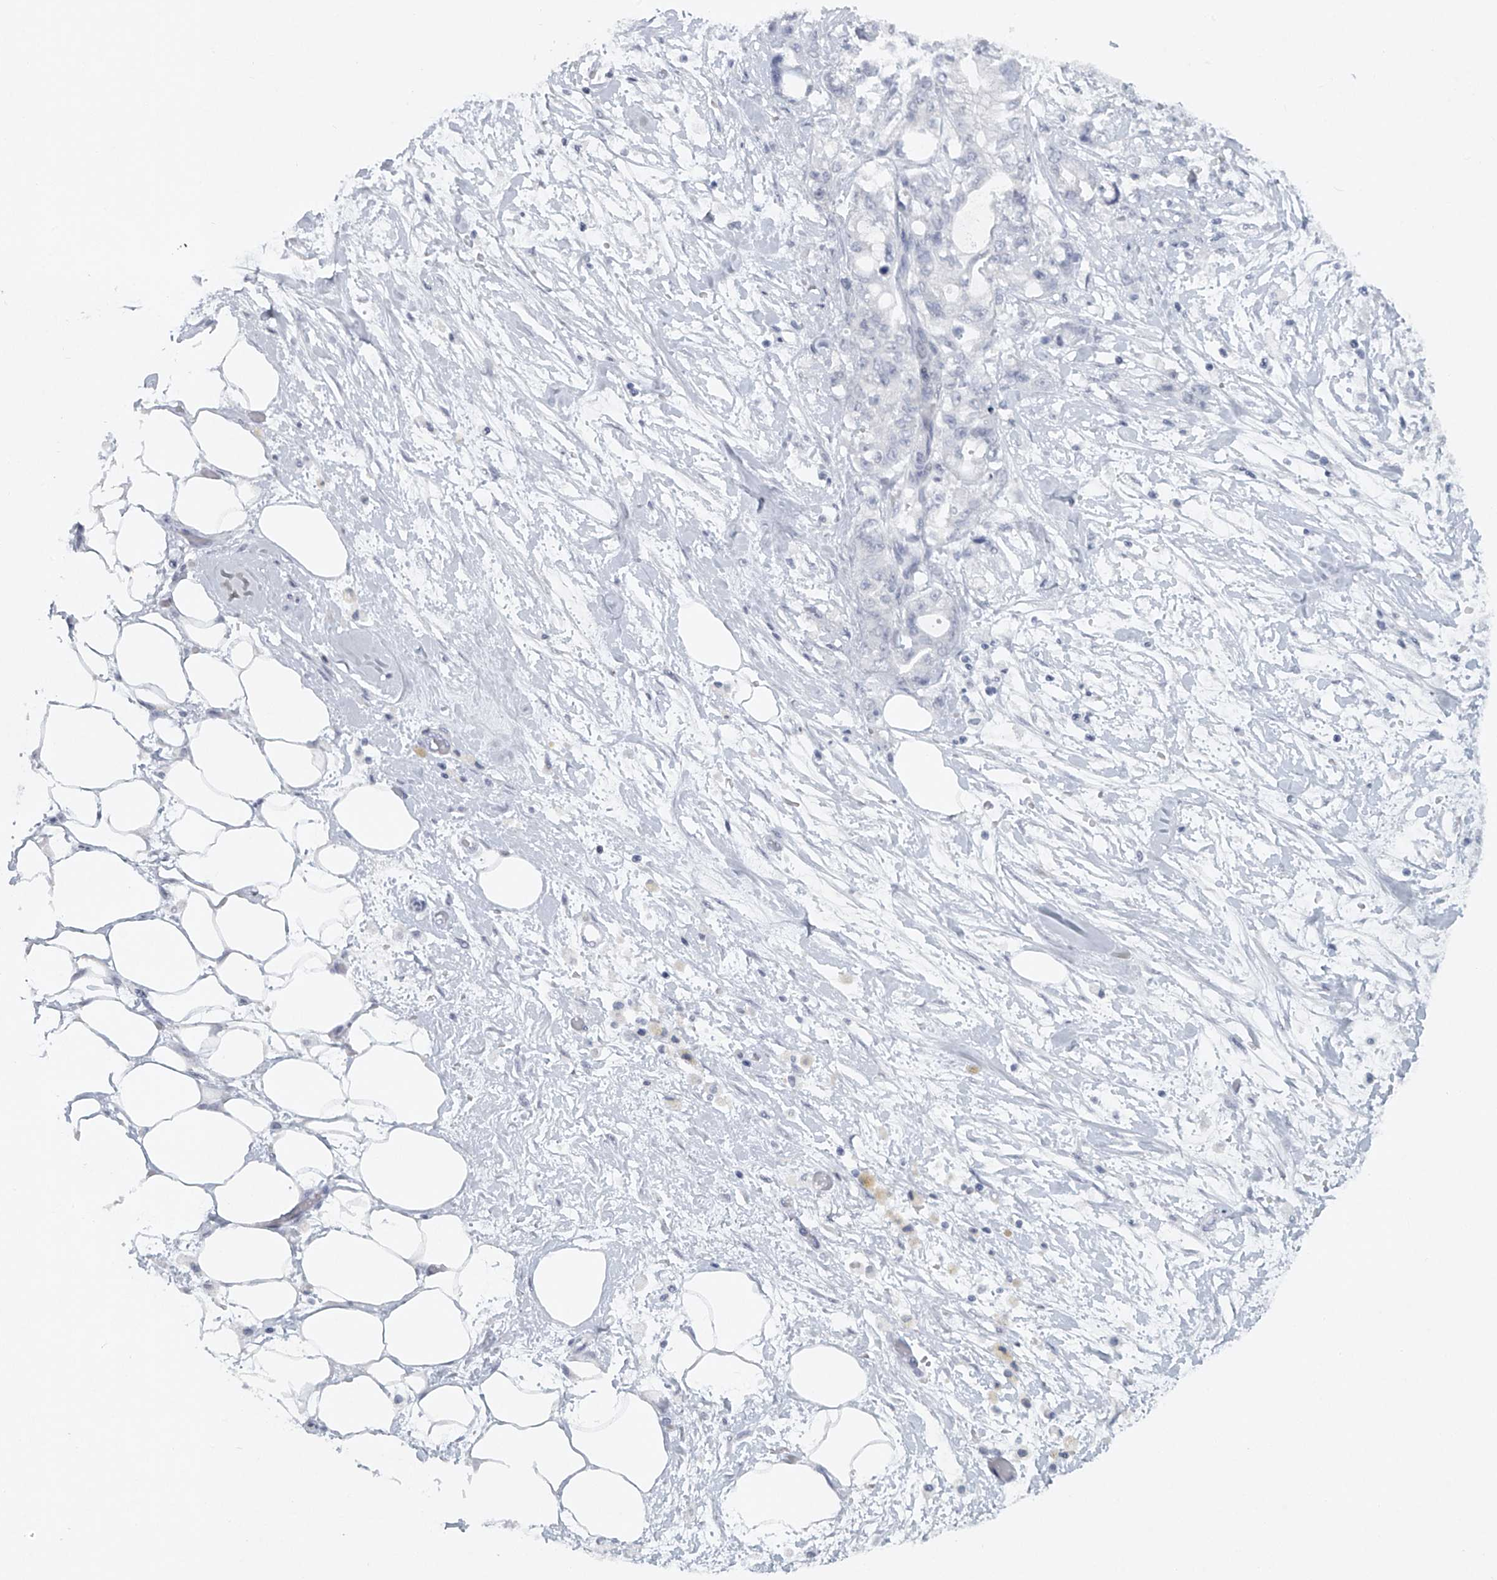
{"staining": {"intensity": "negative", "quantity": "none", "location": "none"}, "tissue": "pancreatic cancer", "cell_type": "Tumor cells", "image_type": "cancer", "snomed": [{"axis": "morphology", "description": "Adenocarcinoma, NOS"}, {"axis": "topography", "description": "Pancreas"}], "caption": "Immunohistochemistry of pancreatic cancer shows no positivity in tumor cells. (DAB IHC visualized using brightfield microscopy, high magnification).", "gene": "FAT2", "patient": {"sex": "male", "age": 79}}